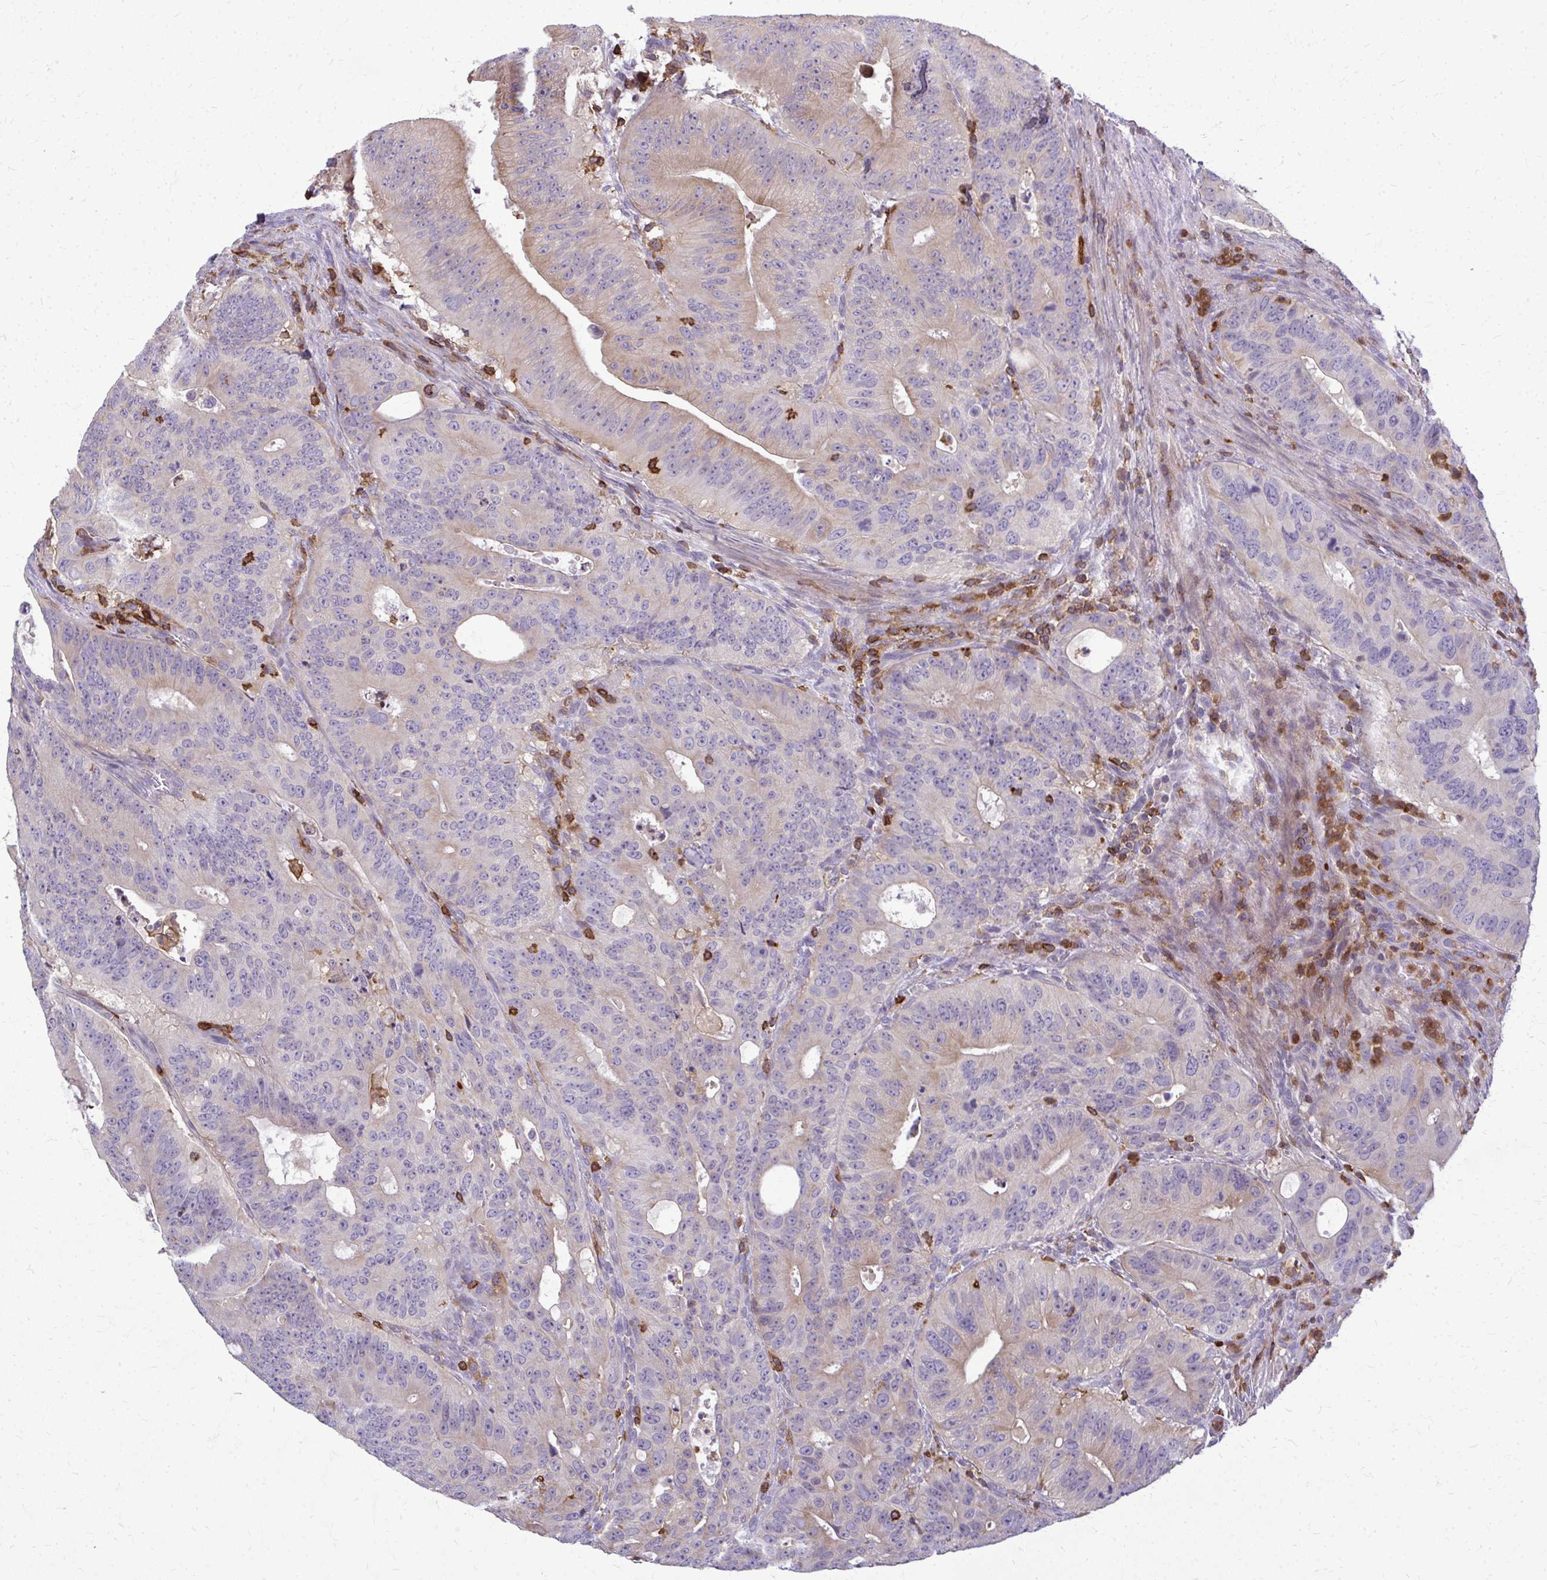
{"staining": {"intensity": "weak", "quantity": "<25%", "location": "cytoplasmic/membranous"}, "tissue": "colorectal cancer", "cell_type": "Tumor cells", "image_type": "cancer", "snomed": [{"axis": "morphology", "description": "Adenocarcinoma, NOS"}, {"axis": "topography", "description": "Colon"}], "caption": "Human colorectal cancer stained for a protein using immunohistochemistry (IHC) demonstrates no positivity in tumor cells.", "gene": "AP5M1", "patient": {"sex": "male", "age": 62}}